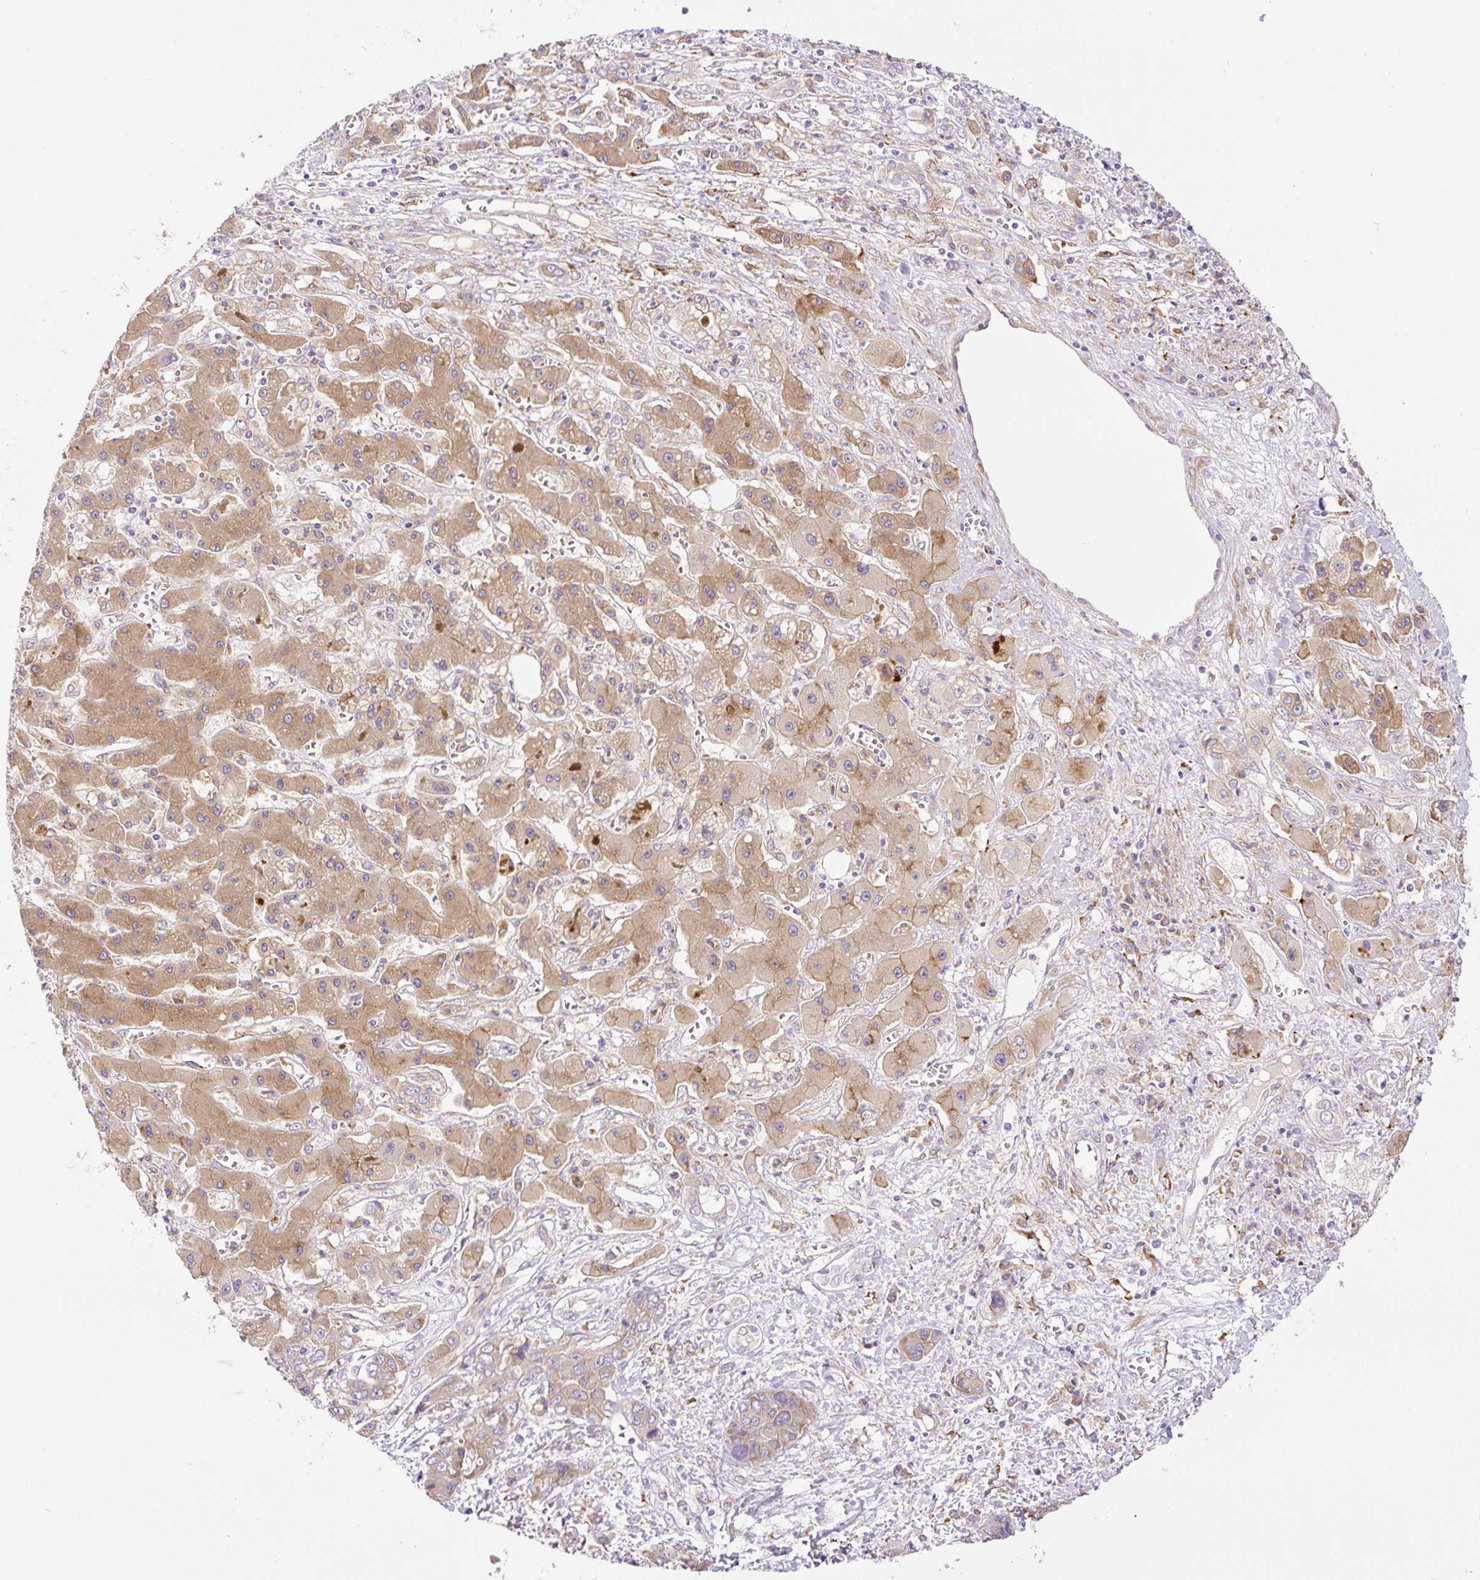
{"staining": {"intensity": "moderate", "quantity": "25%-75%", "location": "cytoplasmic/membranous"}, "tissue": "liver cancer", "cell_type": "Tumor cells", "image_type": "cancer", "snomed": [{"axis": "morphology", "description": "Cholangiocarcinoma"}, {"axis": "topography", "description": "Liver"}], "caption": "This is an image of immunohistochemistry (IHC) staining of cholangiocarcinoma (liver), which shows moderate positivity in the cytoplasmic/membranous of tumor cells.", "gene": "POFUT1", "patient": {"sex": "male", "age": 67}}